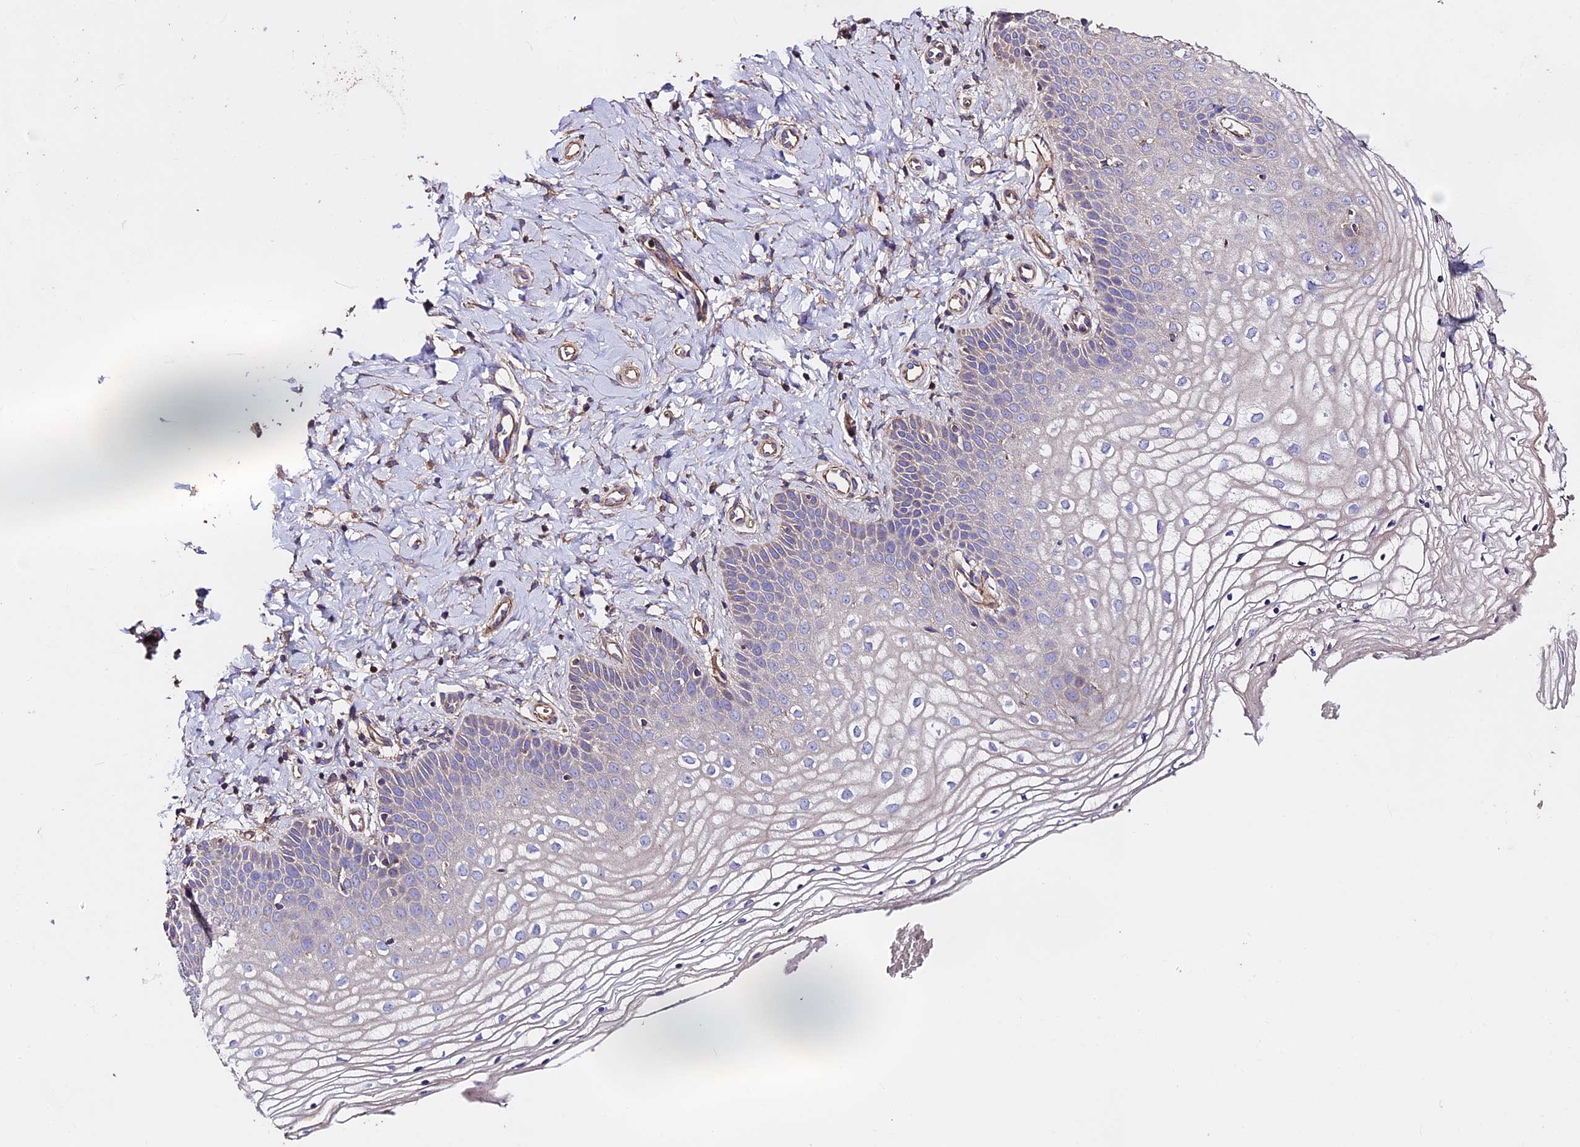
{"staining": {"intensity": "moderate", "quantity": "<25%", "location": "cytoplasmic/membranous"}, "tissue": "vagina", "cell_type": "Squamous epithelial cells", "image_type": "normal", "snomed": [{"axis": "morphology", "description": "Normal tissue, NOS"}, {"axis": "topography", "description": "Vagina"}], "caption": "Protein staining by IHC displays moderate cytoplasmic/membranous staining in about <25% of squamous epithelial cells in benign vagina. The protein is stained brown, and the nuclei are stained in blue (DAB (3,3'-diaminobenzidine) IHC with brightfield microscopy, high magnification).", "gene": "EVA1B", "patient": {"sex": "female", "age": 68}}